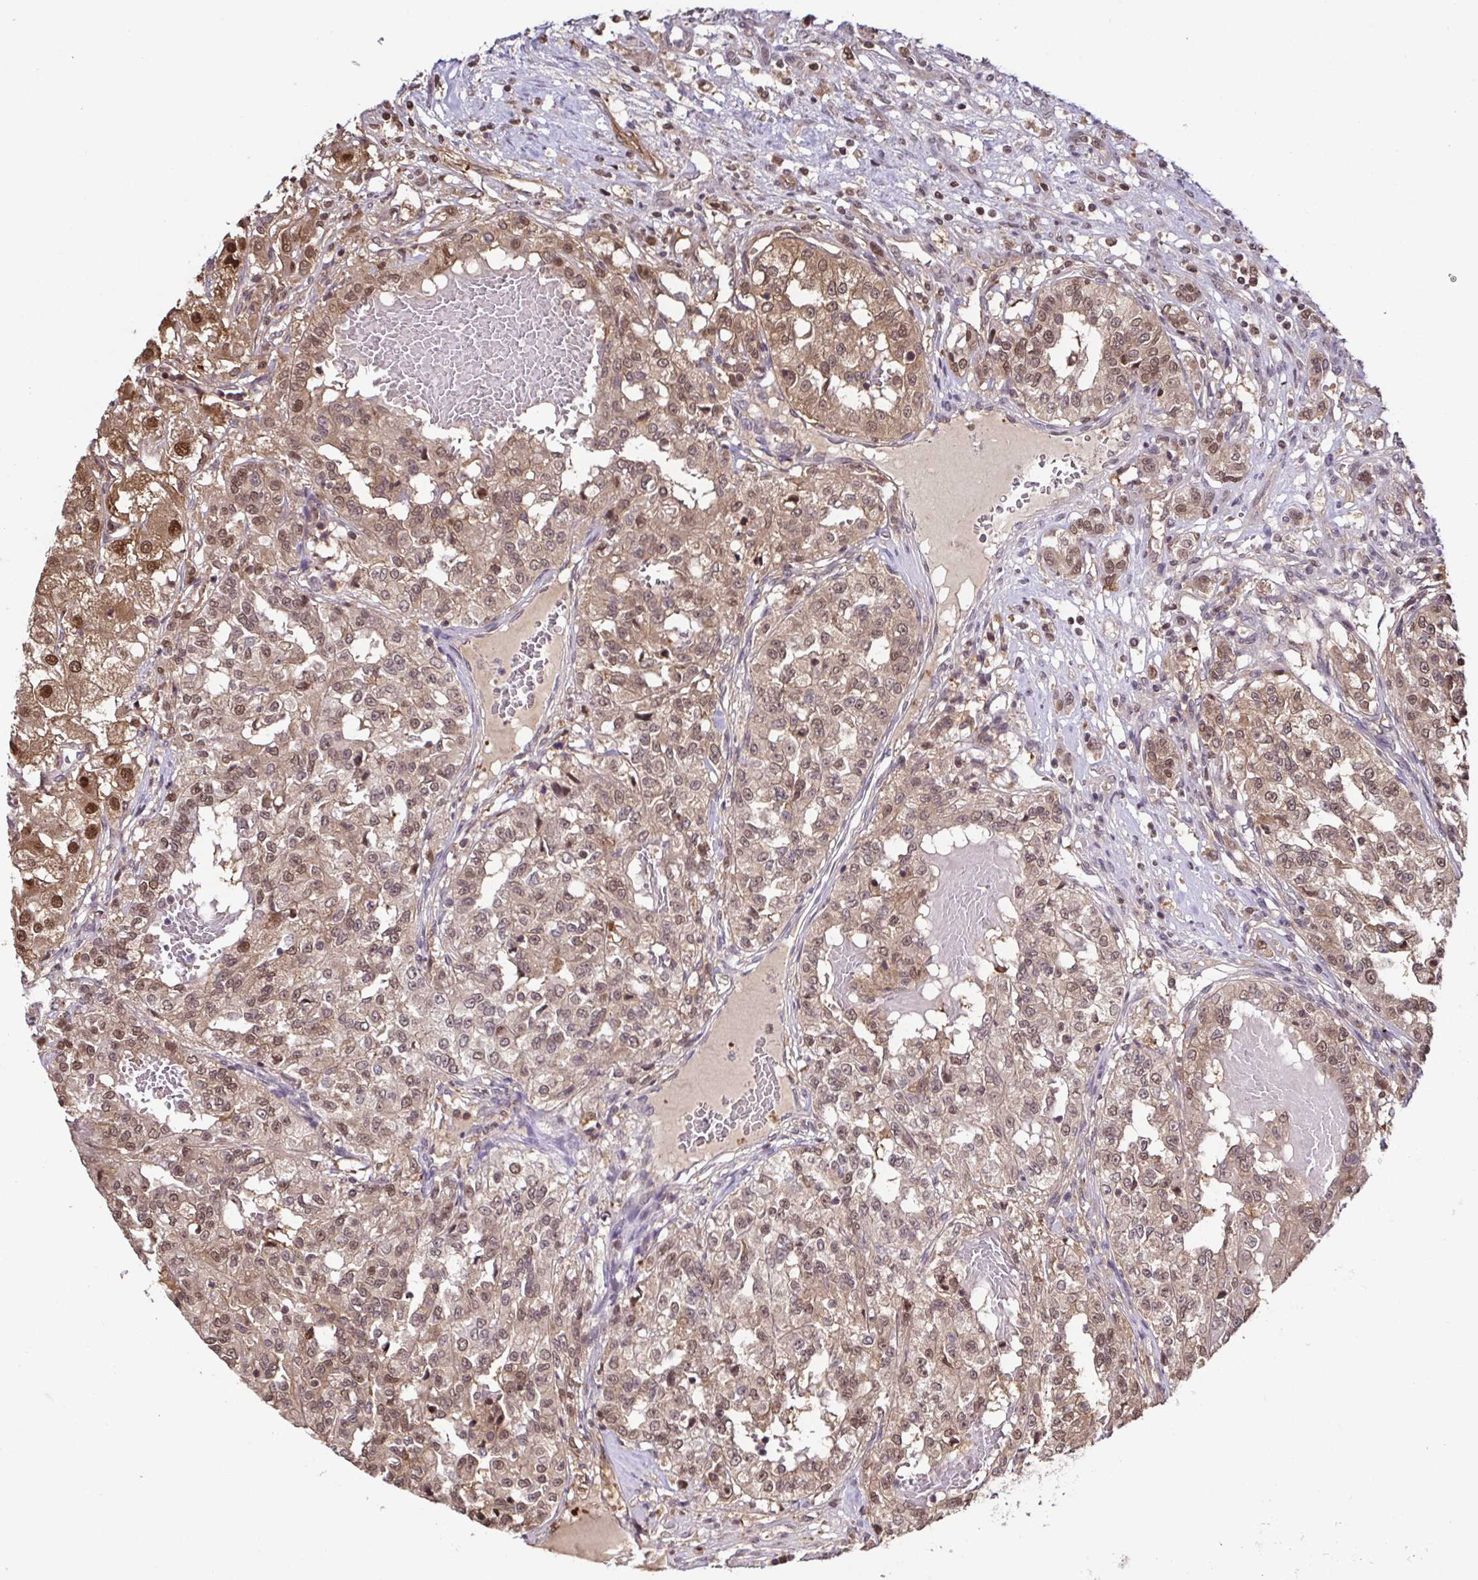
{"staining": {"intensity": "moderate", "quantity": ">75%", "location": "cytoplasmic/membranous,nuclear"}, "tissue": "renal cancer", "cell_type": "Tumor cells", "image_type": "cancer", "snomed": [{"axis": "morphology", "description": "Adenocarcinoma, NOS"}, {"axis": "topography", "description": "Kidney"}], "caption": "IHC image of renal adenocarcinoma stained for a protein (brown), which demonstrates medium levels of moderate cytoplasmic/membranous and nuclear positivity in approximately >75% of tumor cells.", "gene": "PSMB9", "patient": {"sex": "female", "age": 63}}